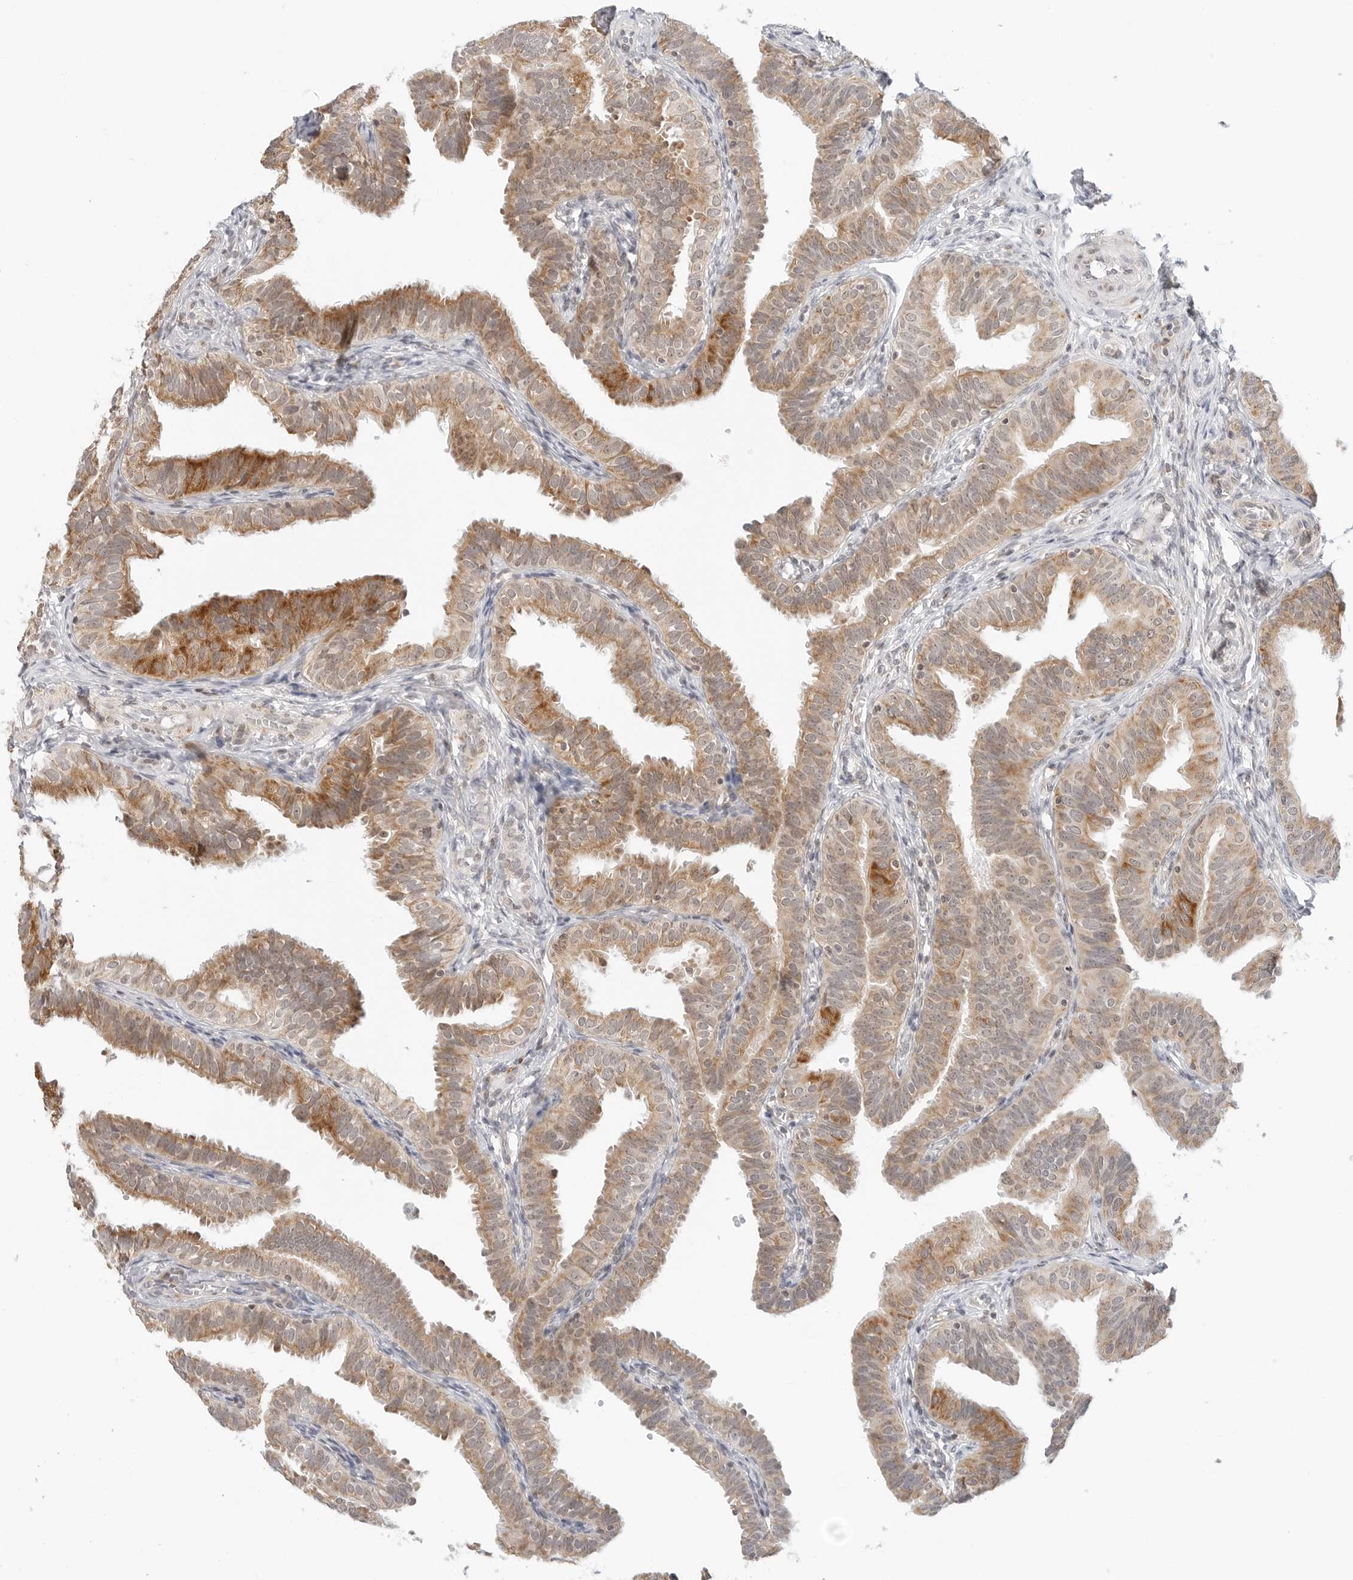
{"staining": {"intensity": "moderate", "quantity": ">75%", "location": "cytoplasmic/membranous"}, "tissue": "fallopian tube", "cell_type": "Glandular cells", "image_type": "normal", "snomed": [{"axis": "morphology", "description": "Normal tissue, NOS"}, {"axis": "topography", "description": "Fallopian tube"}], "caption": "Fallopian tube stained for a protein (brown) exhibits moderate cytoplasmic/membranous positive positivity in approximately >75% of glandular cells.", "gene": "POLR3GL", "patient": {"sex": "female", "age": 35}}